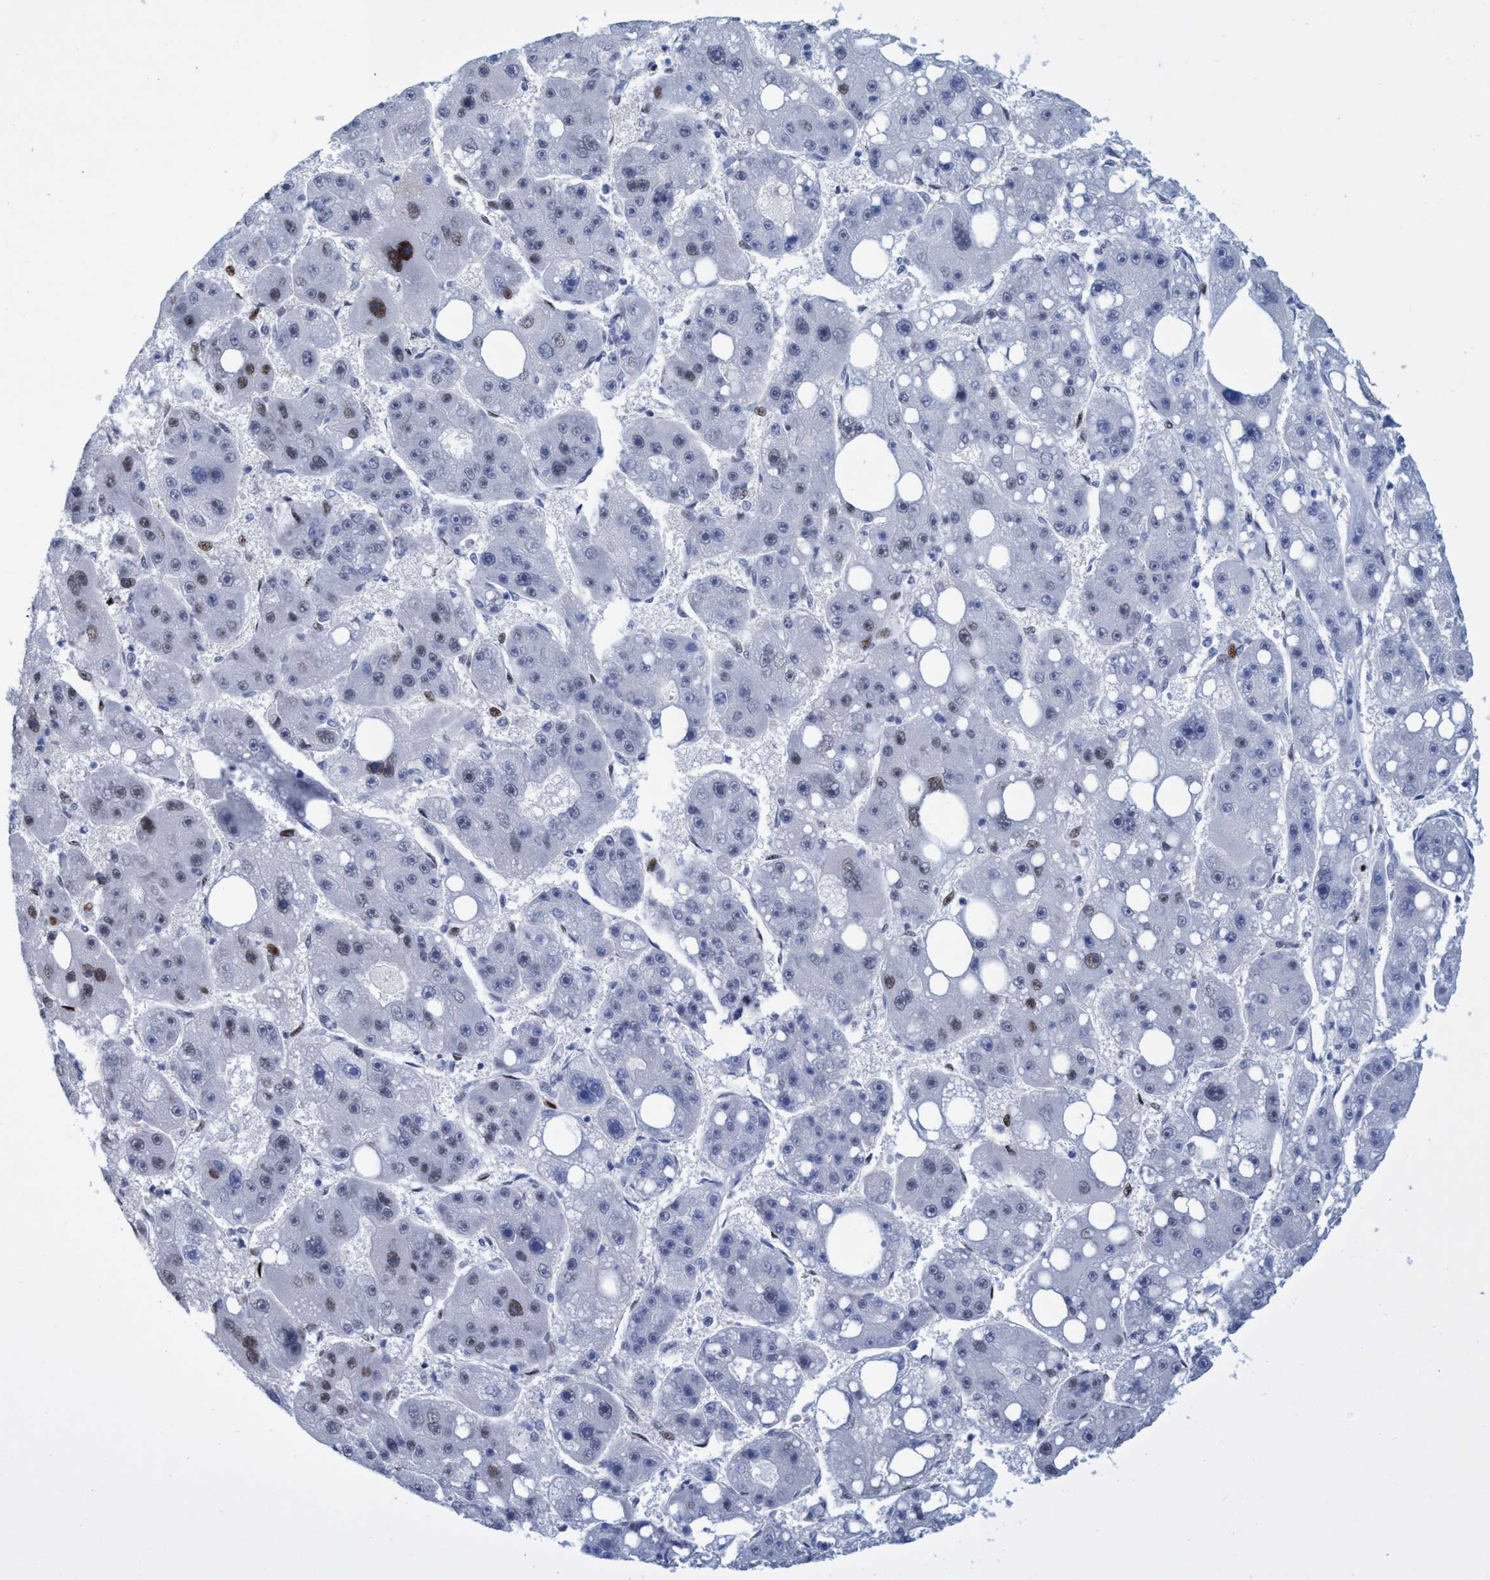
{"staining": {"intensity": "moderate", "quantity": "<25%", "location": "nuclear"}, "tissue": "liver cancer", "cell_type": "Tumor cells", "image_type": "cancer", "snomed": [{"axis": "morphology", "description": "Carcinoma, Hepatocellular, NOS"}, {"axis": "topography", "description": "Liver"}], "caption": "An image of liver cancer (hepatocellular carcinoma) stained for a protein shows moderate nuclear brown staining in tumor cells. (DAB (3,3'-diaminobenzidine) IHC with brightfield microscopy, high magnification).", "gene": "R3HCC1", "patient": {"sex": "female", "age": 61}}